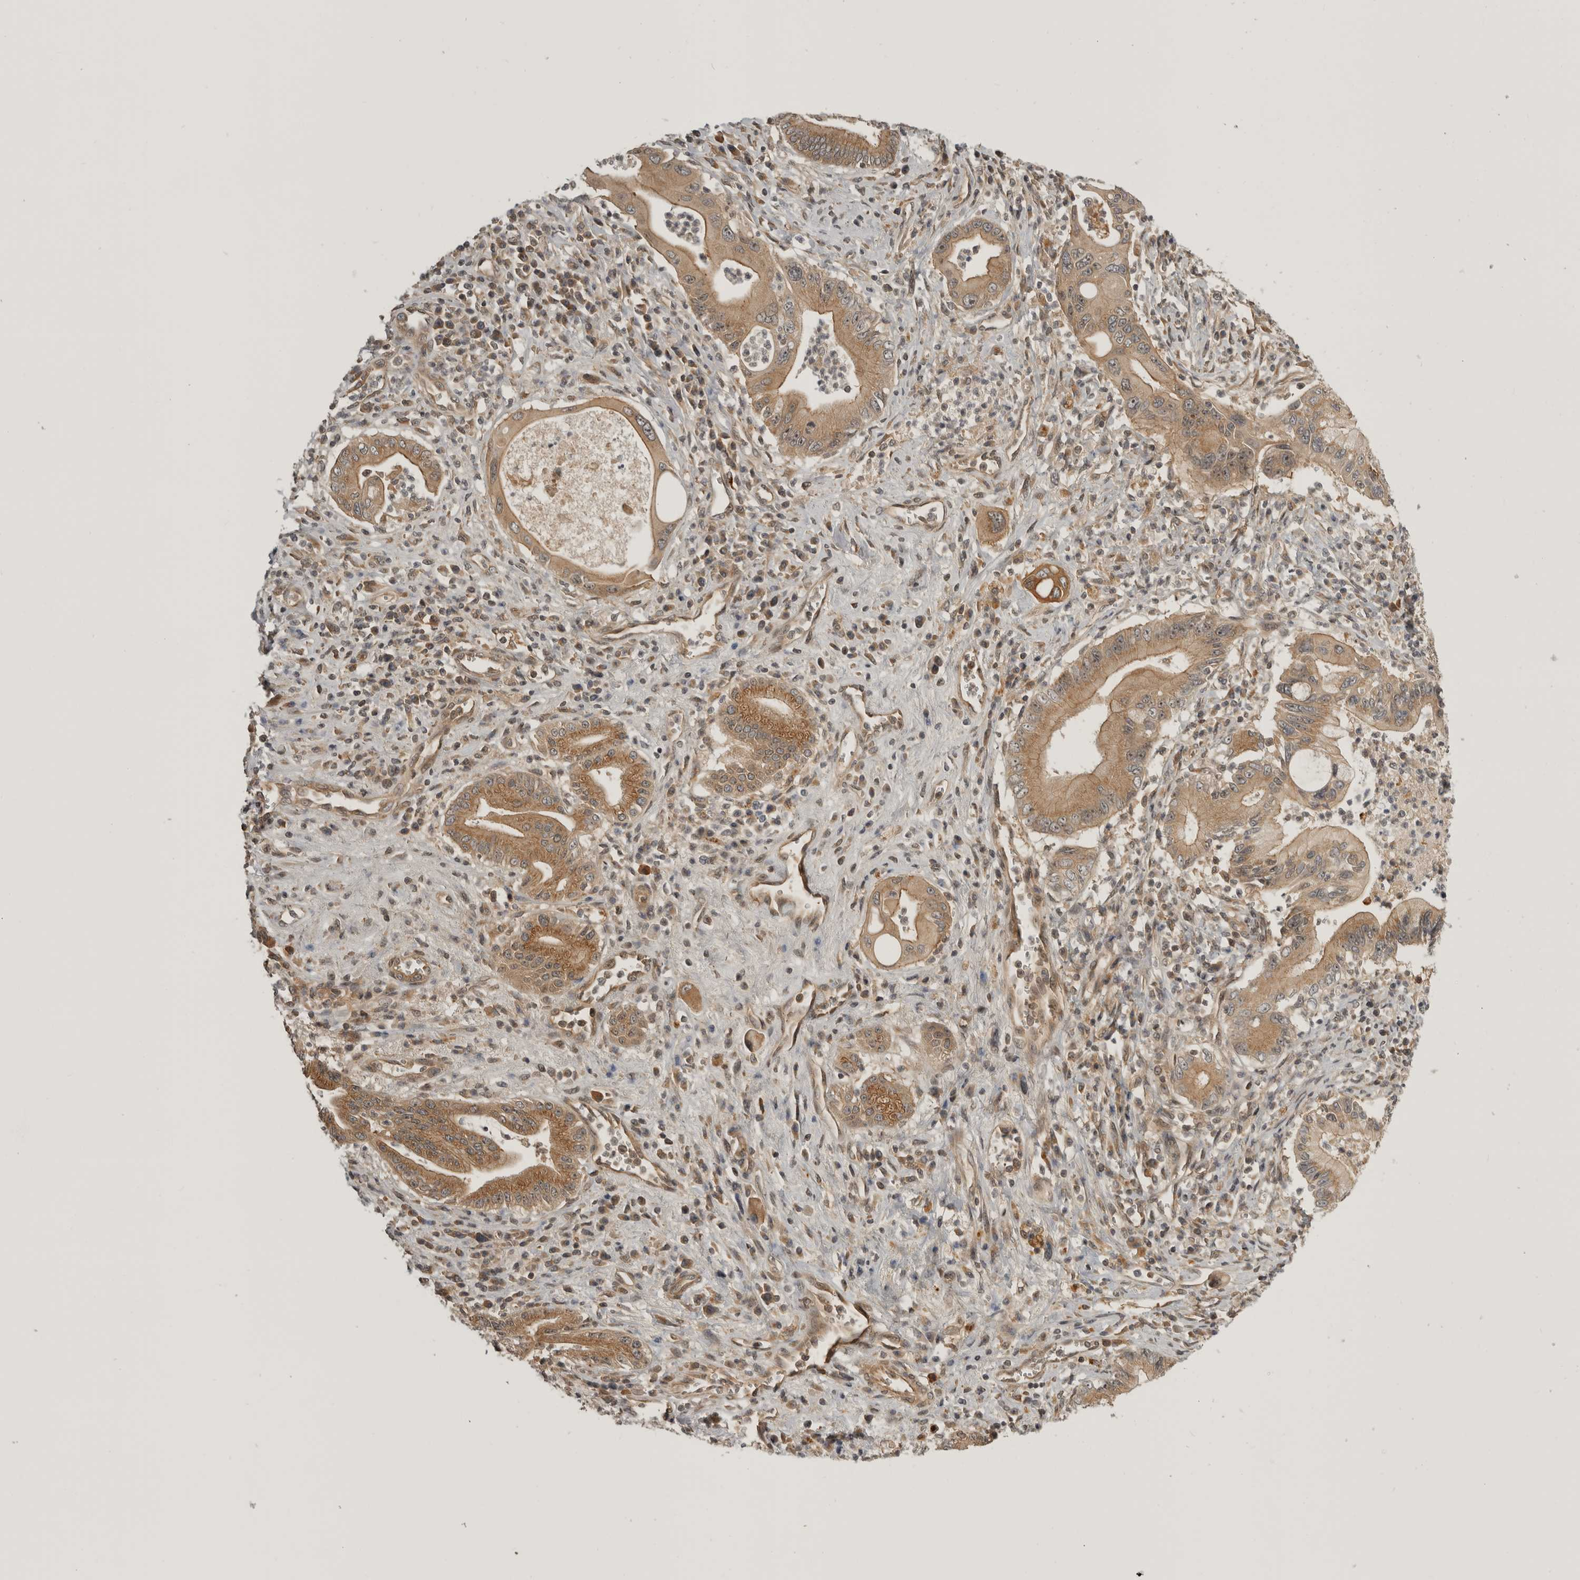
{"staining": {"intensity": "moderate", "quantity": ">75%", "location": "cytoplasmic/membranous"}, "tissue": "pancreatic cancer", "cell_type": "Tumor cells", "image_type": "cancer", "snomed": [{"axis": "morphology", "description": "Adenocarcinoma, NOS"}, {"axis": "topography", "description": "Pancreas"}], "caption": "Pancreatic adenocarcinoma stained for a protein shows moderate cytoplasmic/membranous positivity in tumor cells. (Stains: DAB in brown, nuclei in blue, Microscopy: brightfield microscopy at high magnification).", "gene": "CUEDC1", "patient": {"sex": "male", "age": 78}}